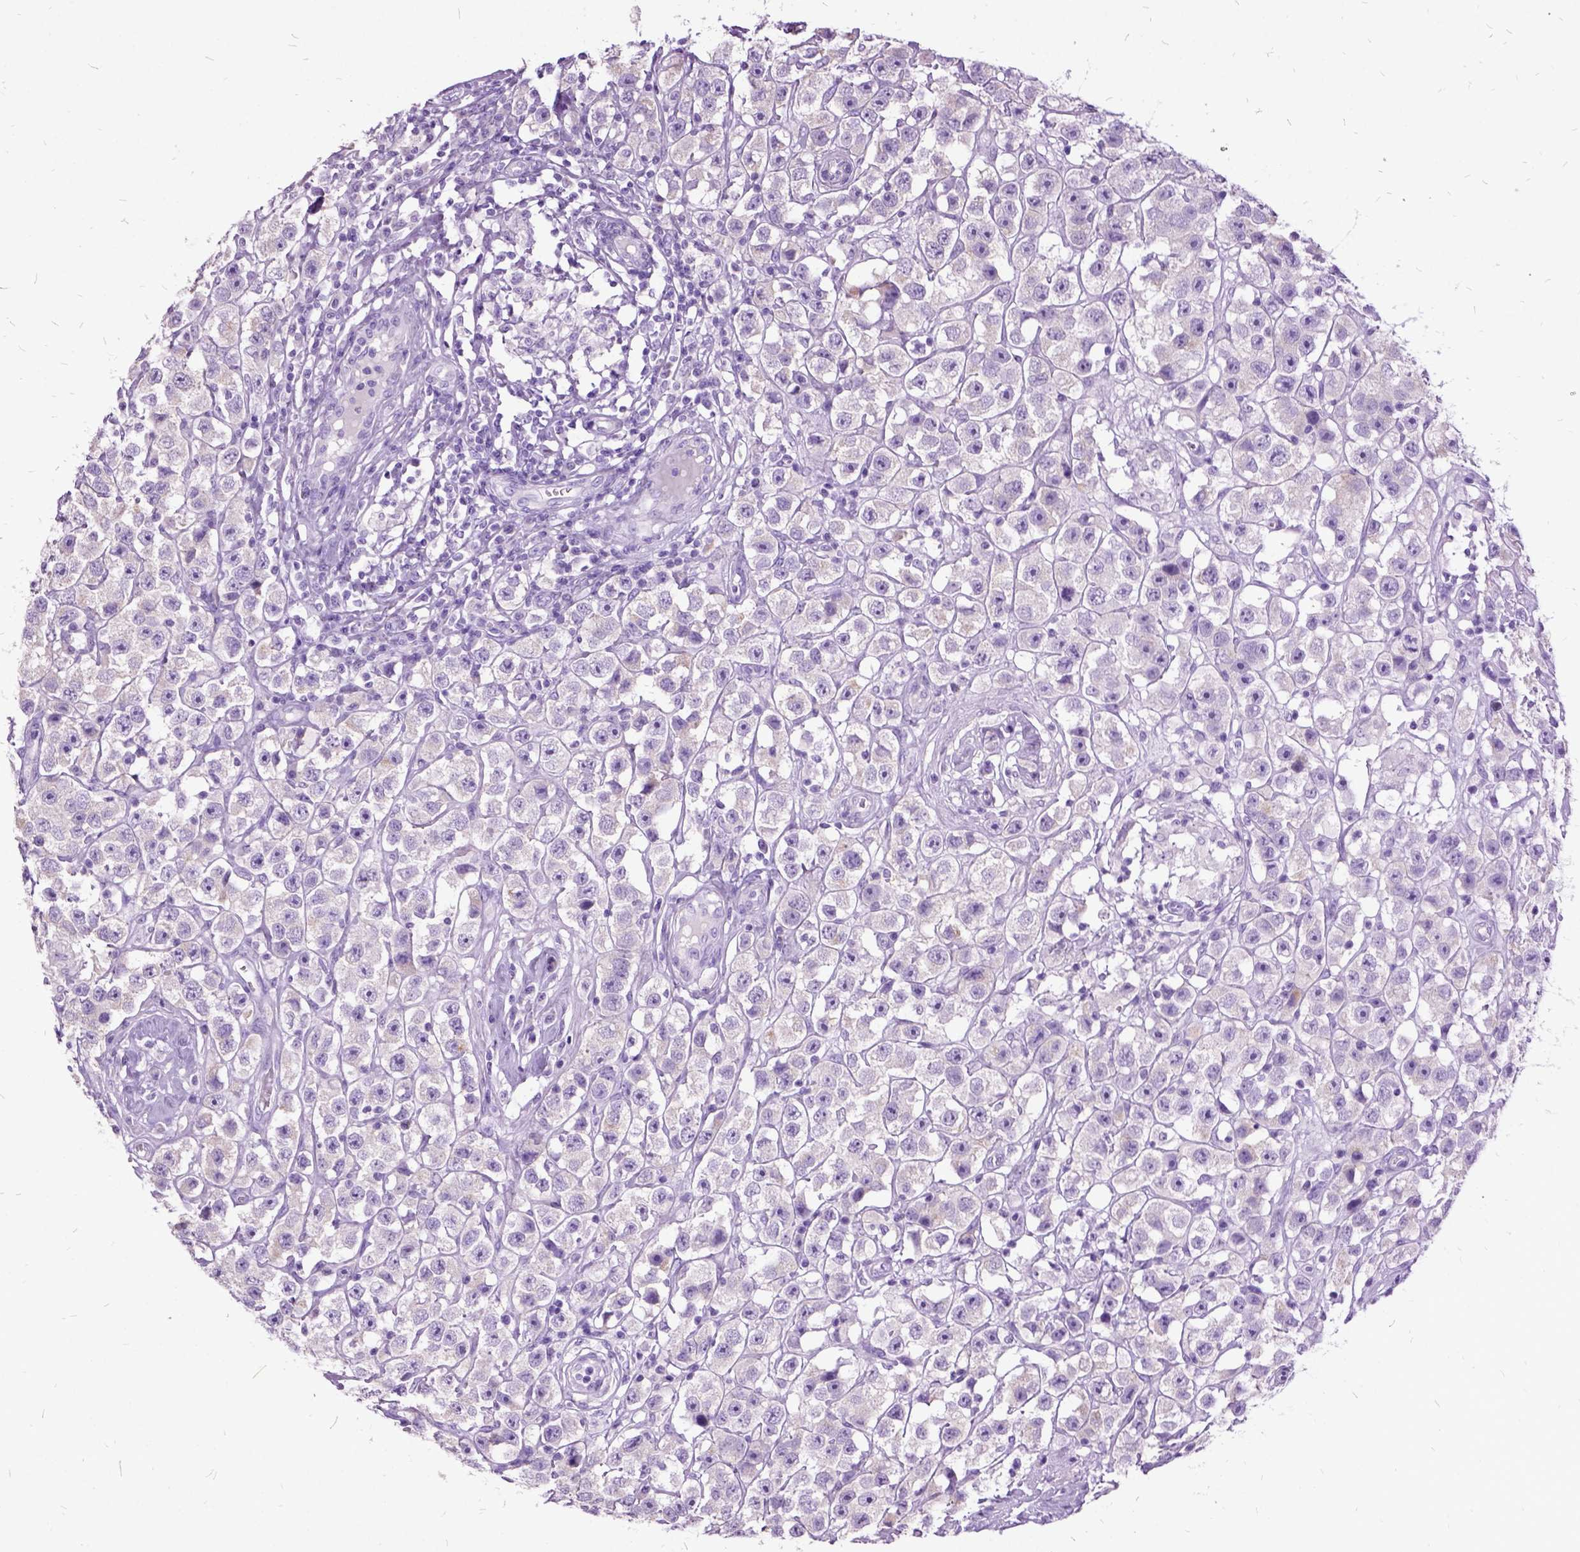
{"staining": {"intensity": "negative", "quantity": "none", "location": "none"}, "tissue": "testis cancer", "cell_type": "Tumor cells", "image_type": "cancer", "snomed": [{"axis": "morphology", "description": "Seminoma, NOS"}, {"axis": "topography", "description": "Testis"}], "caption": "Tumor cells show no significant protein positivity in testis seminoma.", "gene": "MME", "patient": {"sex": "male", "age": 45}}